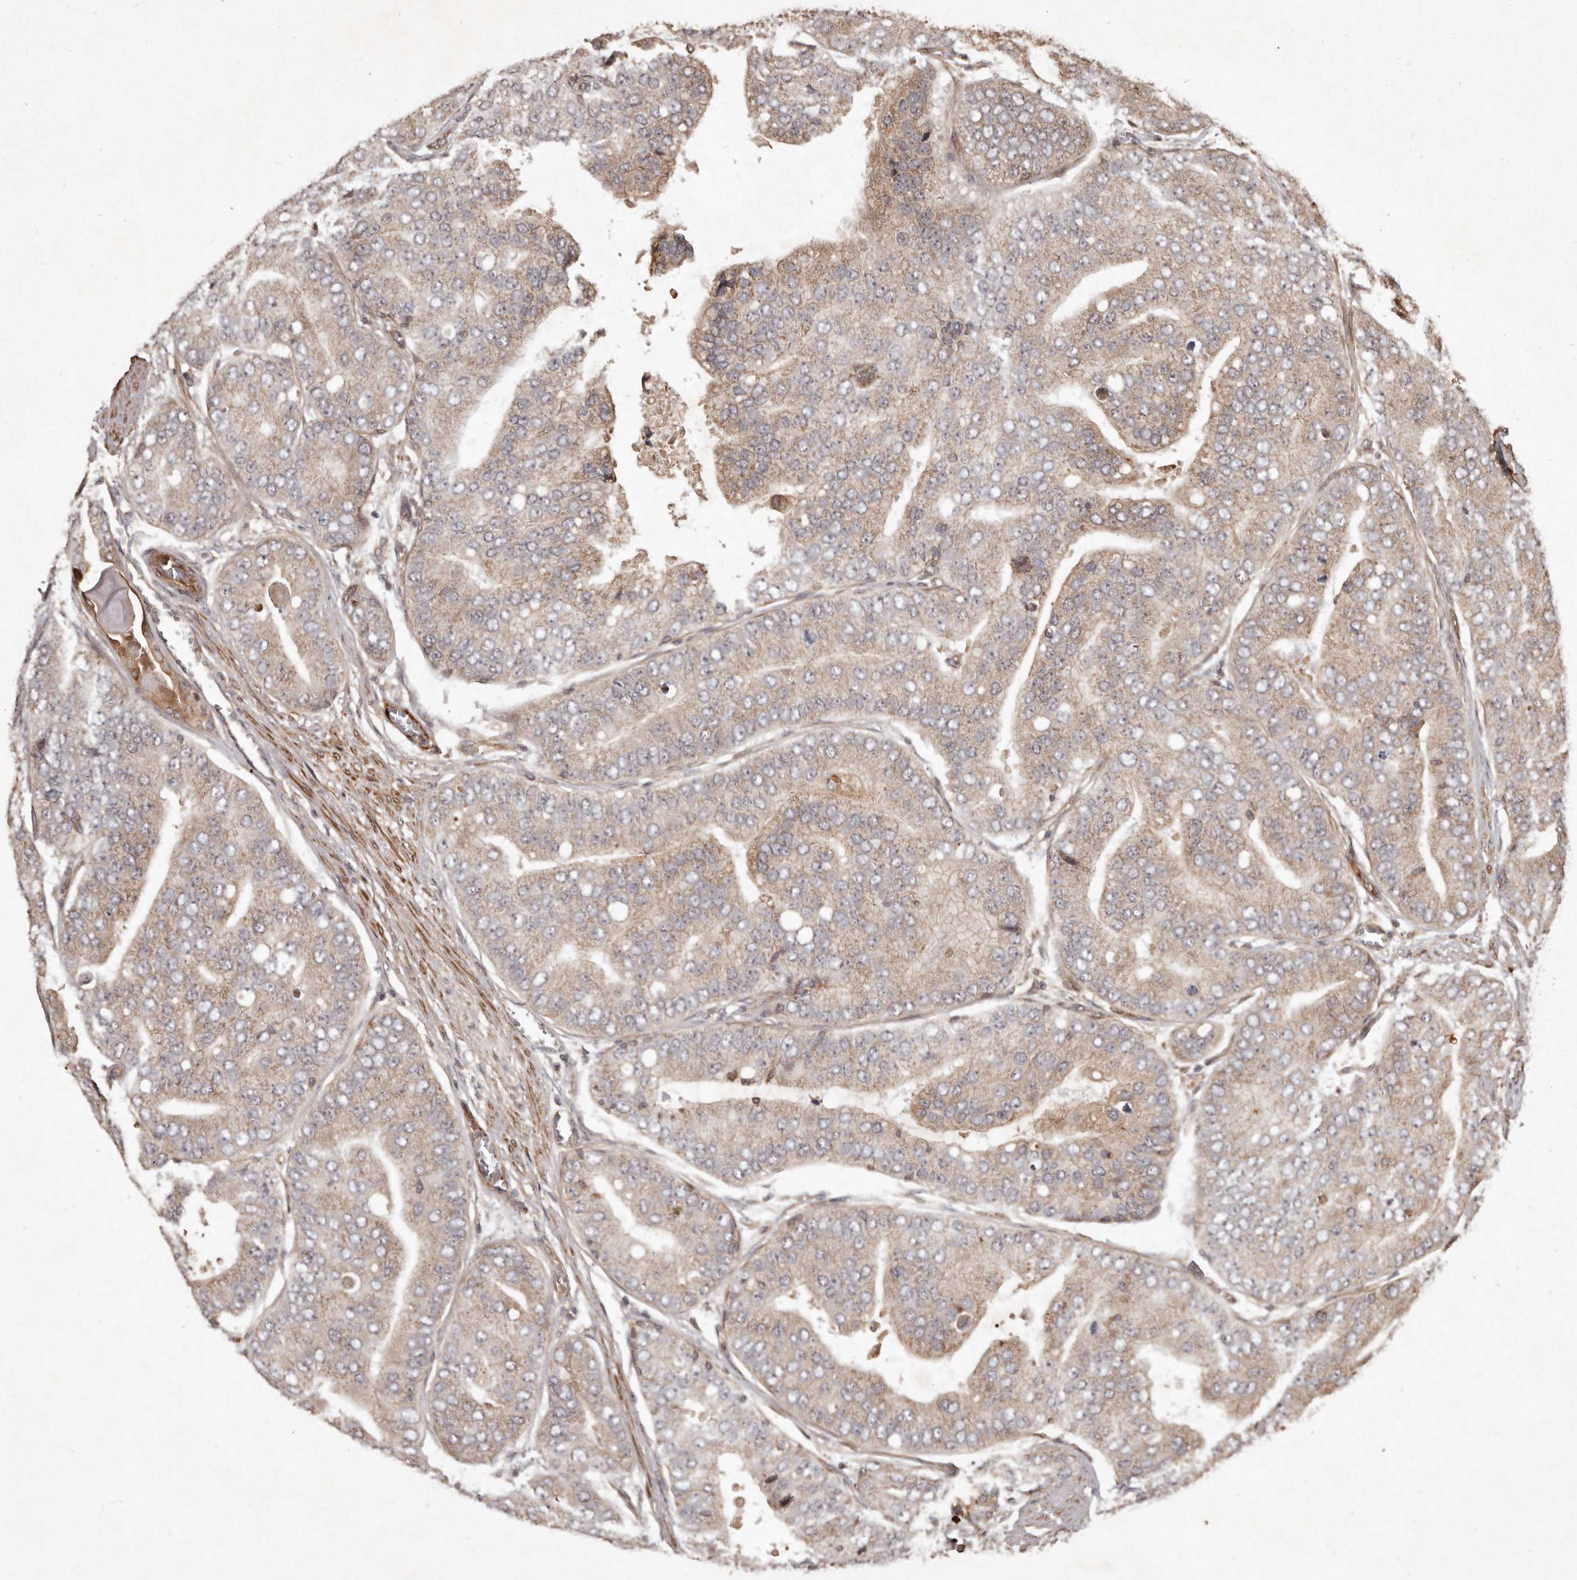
{"staining": {"intensity": "moderate", "quantity": "25%-75%", "location": "cytoplasmic/membranous"}, "tissue": "prostate cancer", "cell_type": "Tumor cells", "image_type": "cancer", "snomed": [{"axis": "morphology", "description": "Adenocarcinoma, High grade"}, {"axis": "topography", "description": "Prostate"}], "caption": "Brown immunohistochemical staining in prostate cancer (adenocarcinoma (high-grade)) exhibits moderate cytoplasmic/membranous expression in about 25%-75% of tumor cells. (brown staining indicates protein expression, while blue staining denotes nuclei).", "gene": "SEMA3A", "patient": {"sex": "male", "age": 70}}